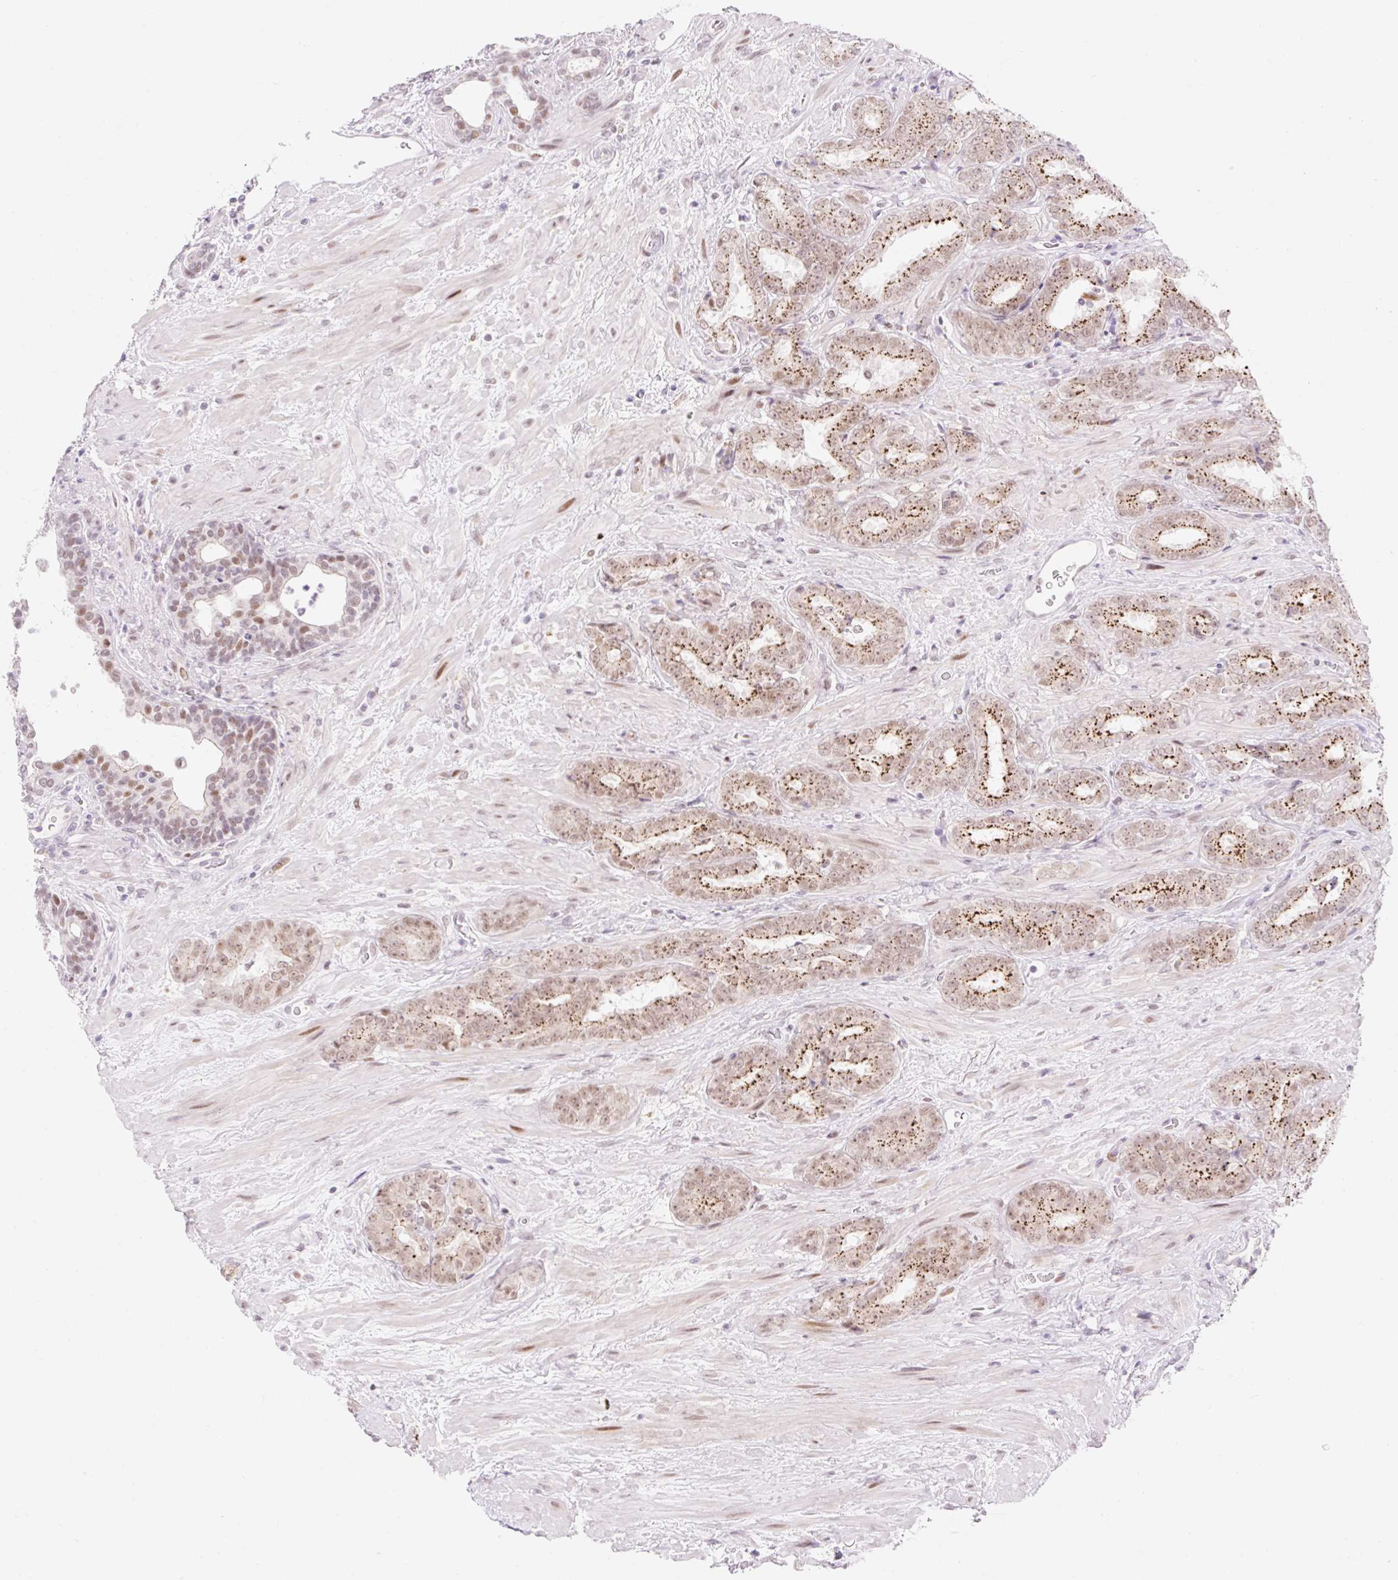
{"staining": {"intensity": "moderate", "quantity": ">75%", "location": "cytoplasmic/membranous,nuclear"}, "tissue": "prostate cancer", "cell_type": "Tumor cells", "image_type": "cancer", "snomed": [{"axis": "morphology", "description": "Adenocarcinoma, High grade"}, {"axis": "topography", "description": "Prostate"}], "caption": "Brown immunohistochemical staining in human prostate cancer demonstrates moderate cytoplasmic/membranous and nuclear staining in approximately >75% of tumor cells.", "gene": "H2BW1", "patient": {"sex": "male", "age": 72}}